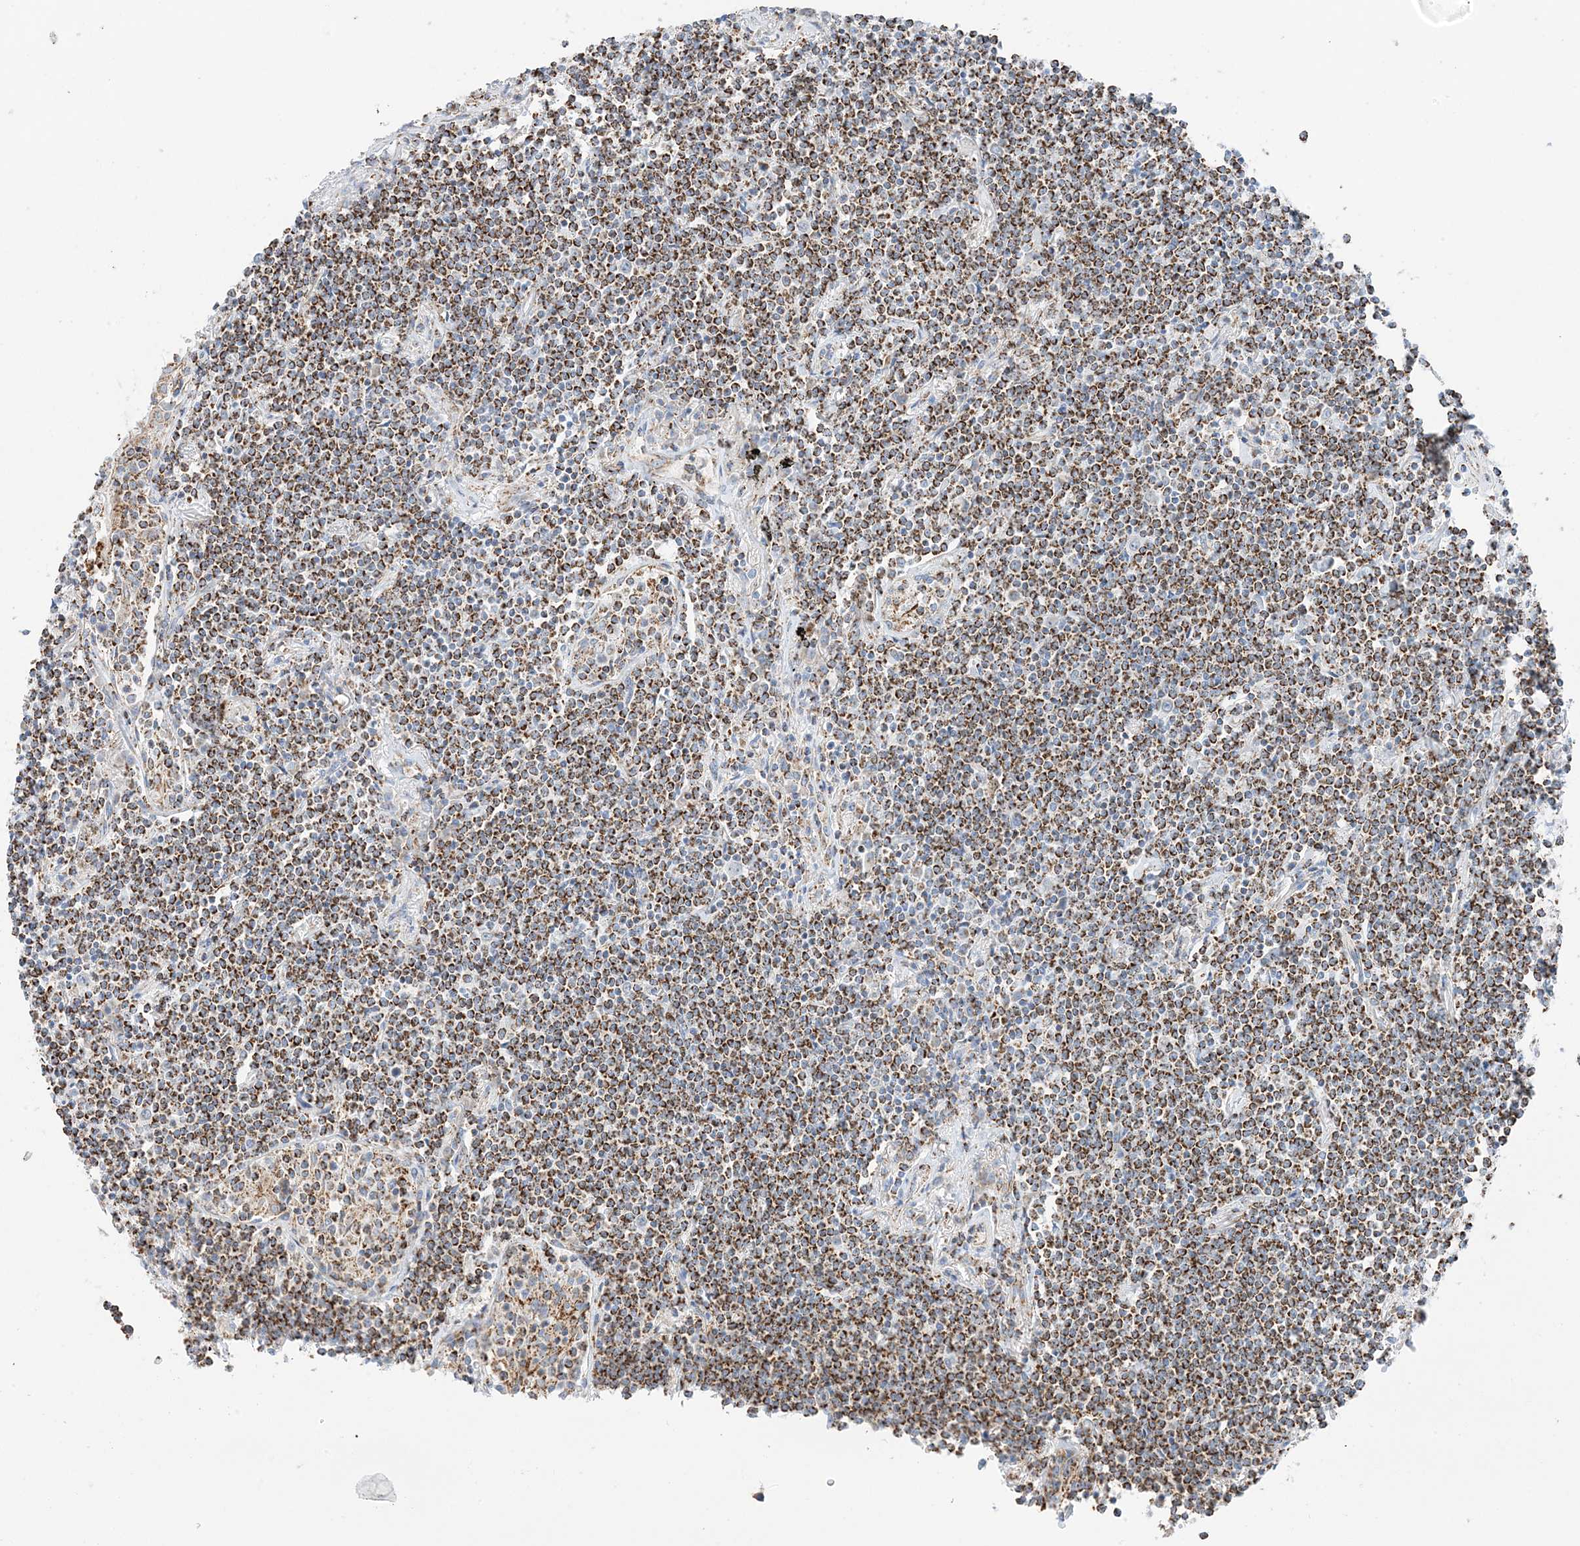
{"staining": {"intensity": "strong", "quantity": ">75%", "location": "cytoplasmic/membranous"}, "tissue": "lymphoma", "cell_type": "Tumor cells", "image_type": "cancer", "snomed": [{"axis": "morphology", "description": "Malignant lymphoma, non-Hodgkin's type, Low grade"}, {"axis": "topography", "description": "Lung"}], "caption": "Low-grade malignant lymphoma, non-Hodgkin's type stained with a brown dye exhibits strong cytoplasmic/membranous positive positivity in approximately >75% of tumor cells.", "gene": "CAPN13", "patient": {"sex": "female", "age": 71}}